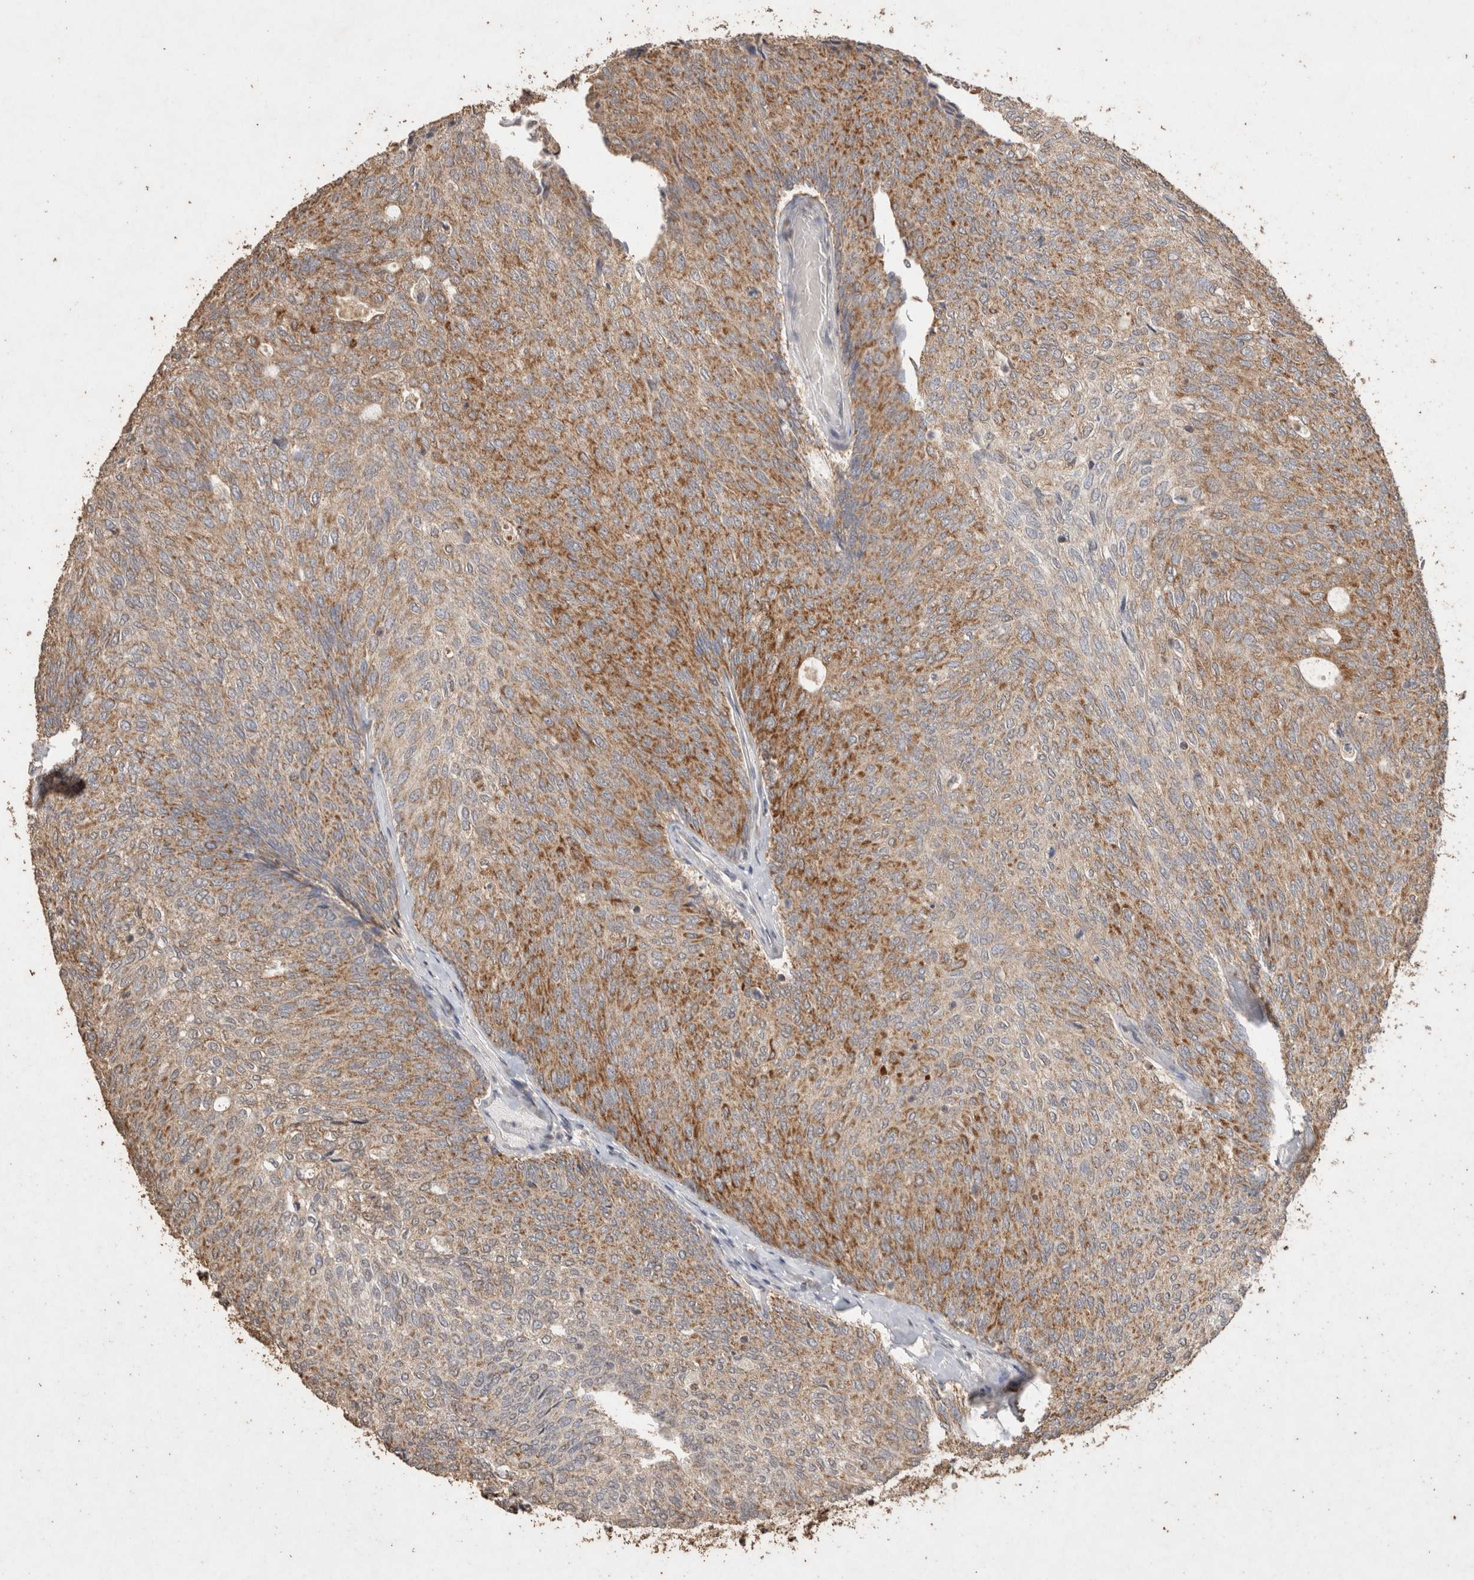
{"staining": {"intensity": "moderate", "quantity": ">75%", "location": "cytoplasmic/membranous"}, "tissue": "urothelial cancer", "cell_type": "Tumor cells", "image_type": "cancer", "snomed": [{"axis": "morphology", "description": "Urothelial carcinoma, Low grade"}, {"axis": "topography", "description": "Urinary bladder"}], "caption": "Human low-grade urothelial carcinoma stained with a brown dye reveals moderate cytoplasmic/membranous positive expression in about >75% of tumor cells.", "gene": "ACADM", "patient": {"sex": "female", "age": 79}}